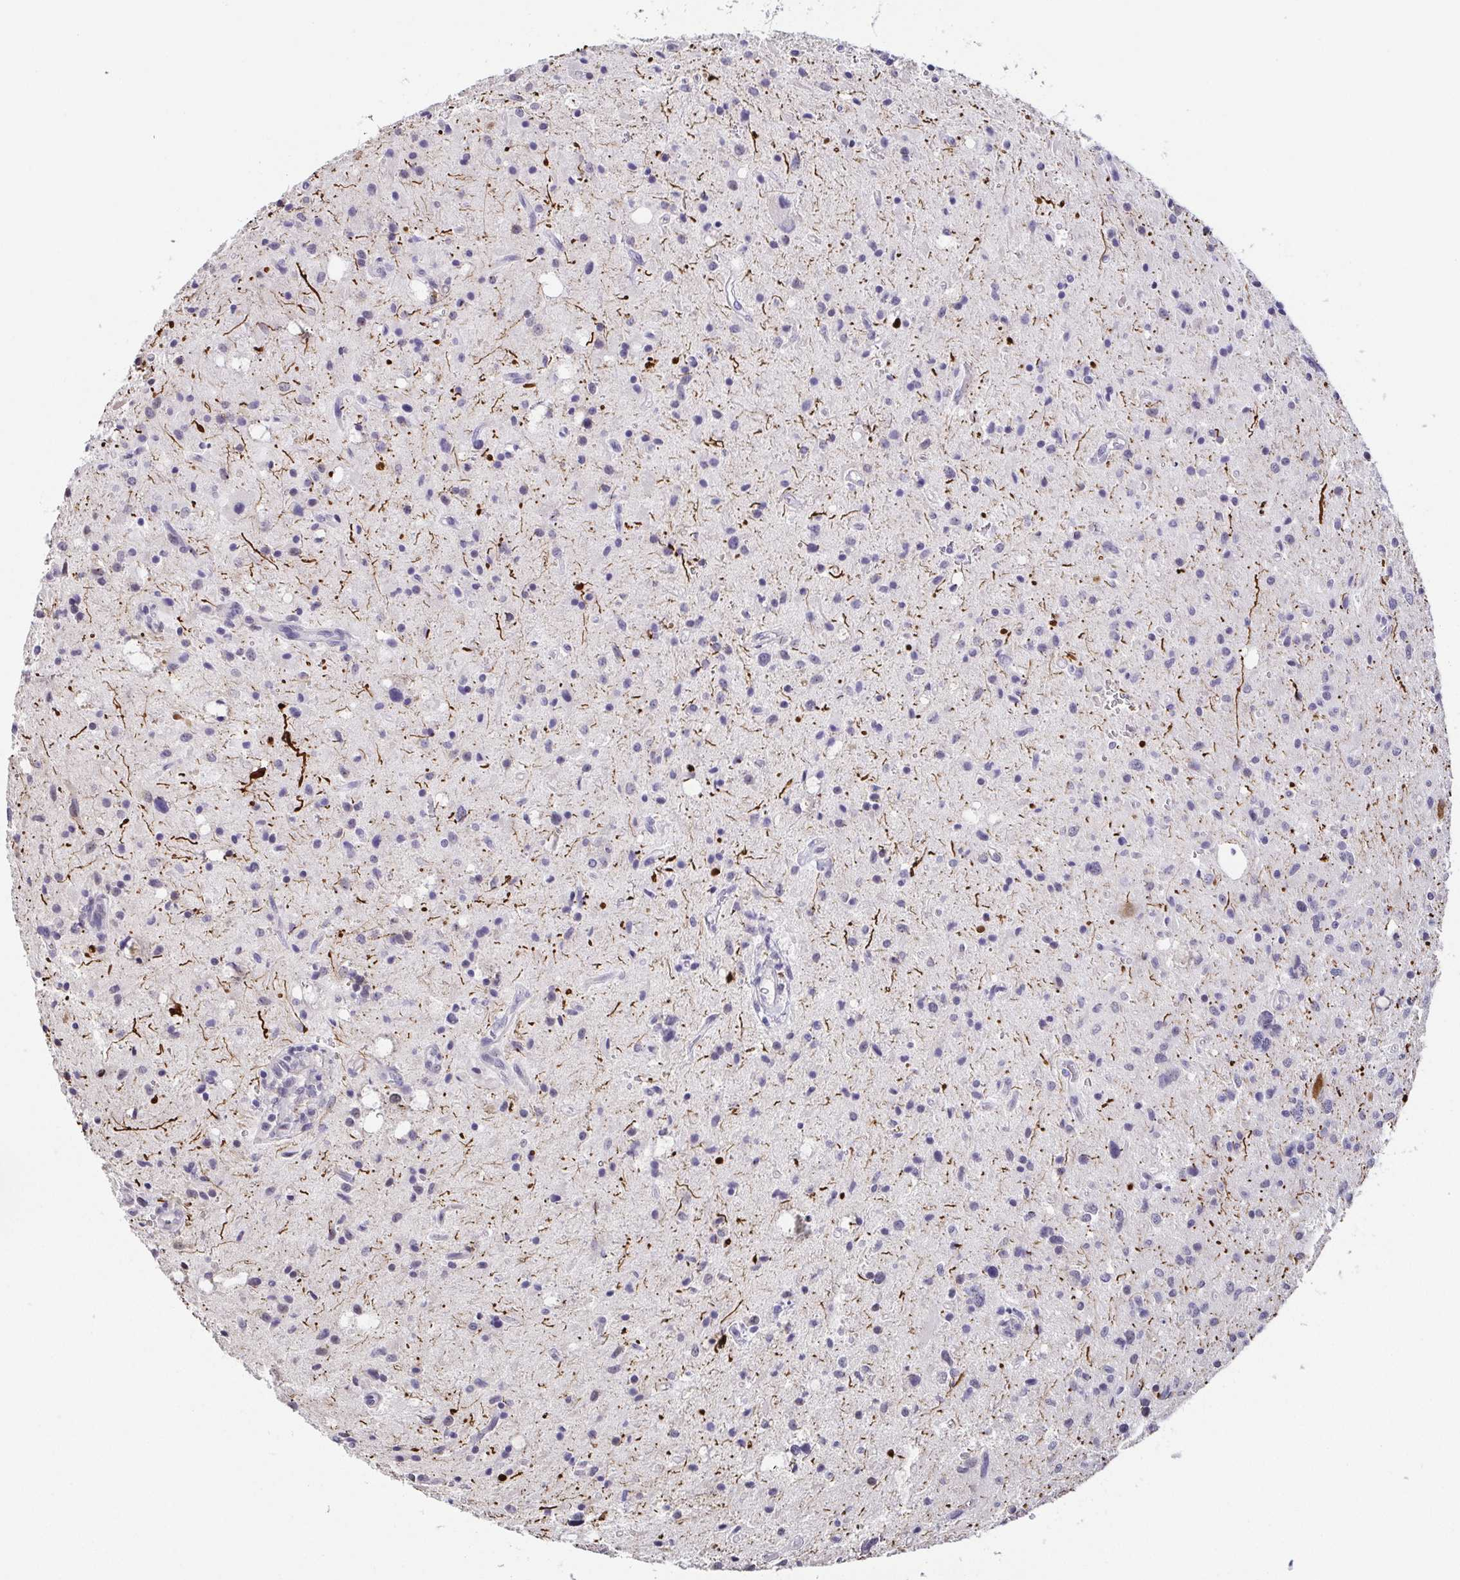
{"staining": {"intensity": "negative", "quantity": "none", "location": "none"}, "tissue": "glioma", "cell_type": "Tumor cells", "image_type": "cancer", "snomed": [{"axis": "morphology", "description": "Glioma, malignant, Low grade"}, {"axis": "topography", "description": "Brain"}], "caption": "DAB immunohistochemical staining of human malignant glioma (low-grade) shows no significant staining in tumor cells.", "gene": "NEFH", "patient": {"sex": "female", "age": 58}}